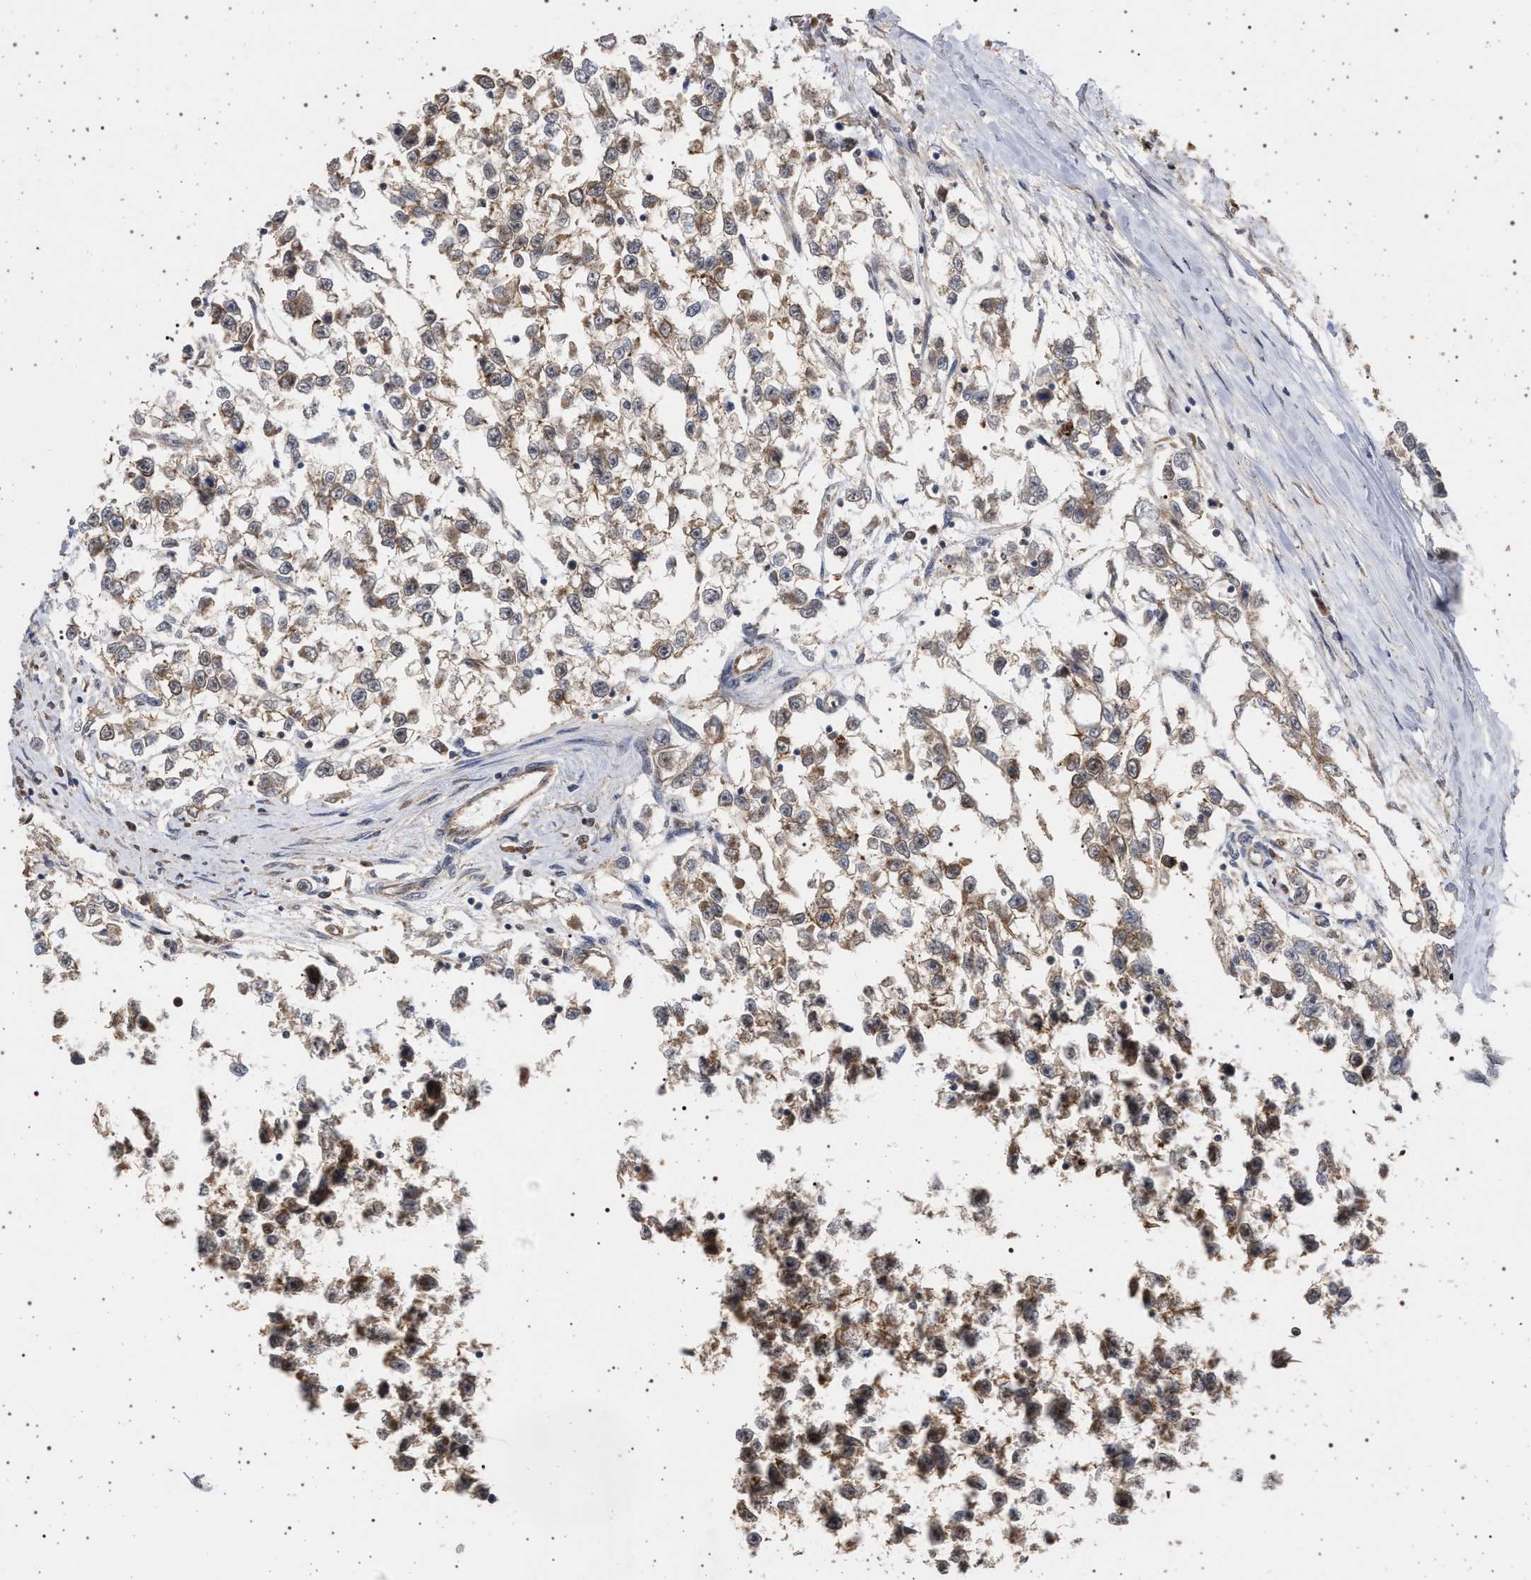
{"staining": {"intensity": "weak", "quantity": ">75%", "location": "cytoplasmic/membranous"}, "tissue": "testis cancer", "cell_type": "Tumor cells", "image_type": "cancer", "snomed": [{"axis": "morphology", "description": "Seminoma, NOS"}, {"axis": "morphology", "description": "Carcinoma, Embryonal, NOS"}, {"axis": "topography", "description": "Testis"}], "caption": "This photomicrograph shows IHC staining of testis seminoma, with low weak cytoplasmic/membranous staining in approximately >75% of tumor cells.", "gene": "IFT20", "patient": {"sex": "male", "age": 51}}